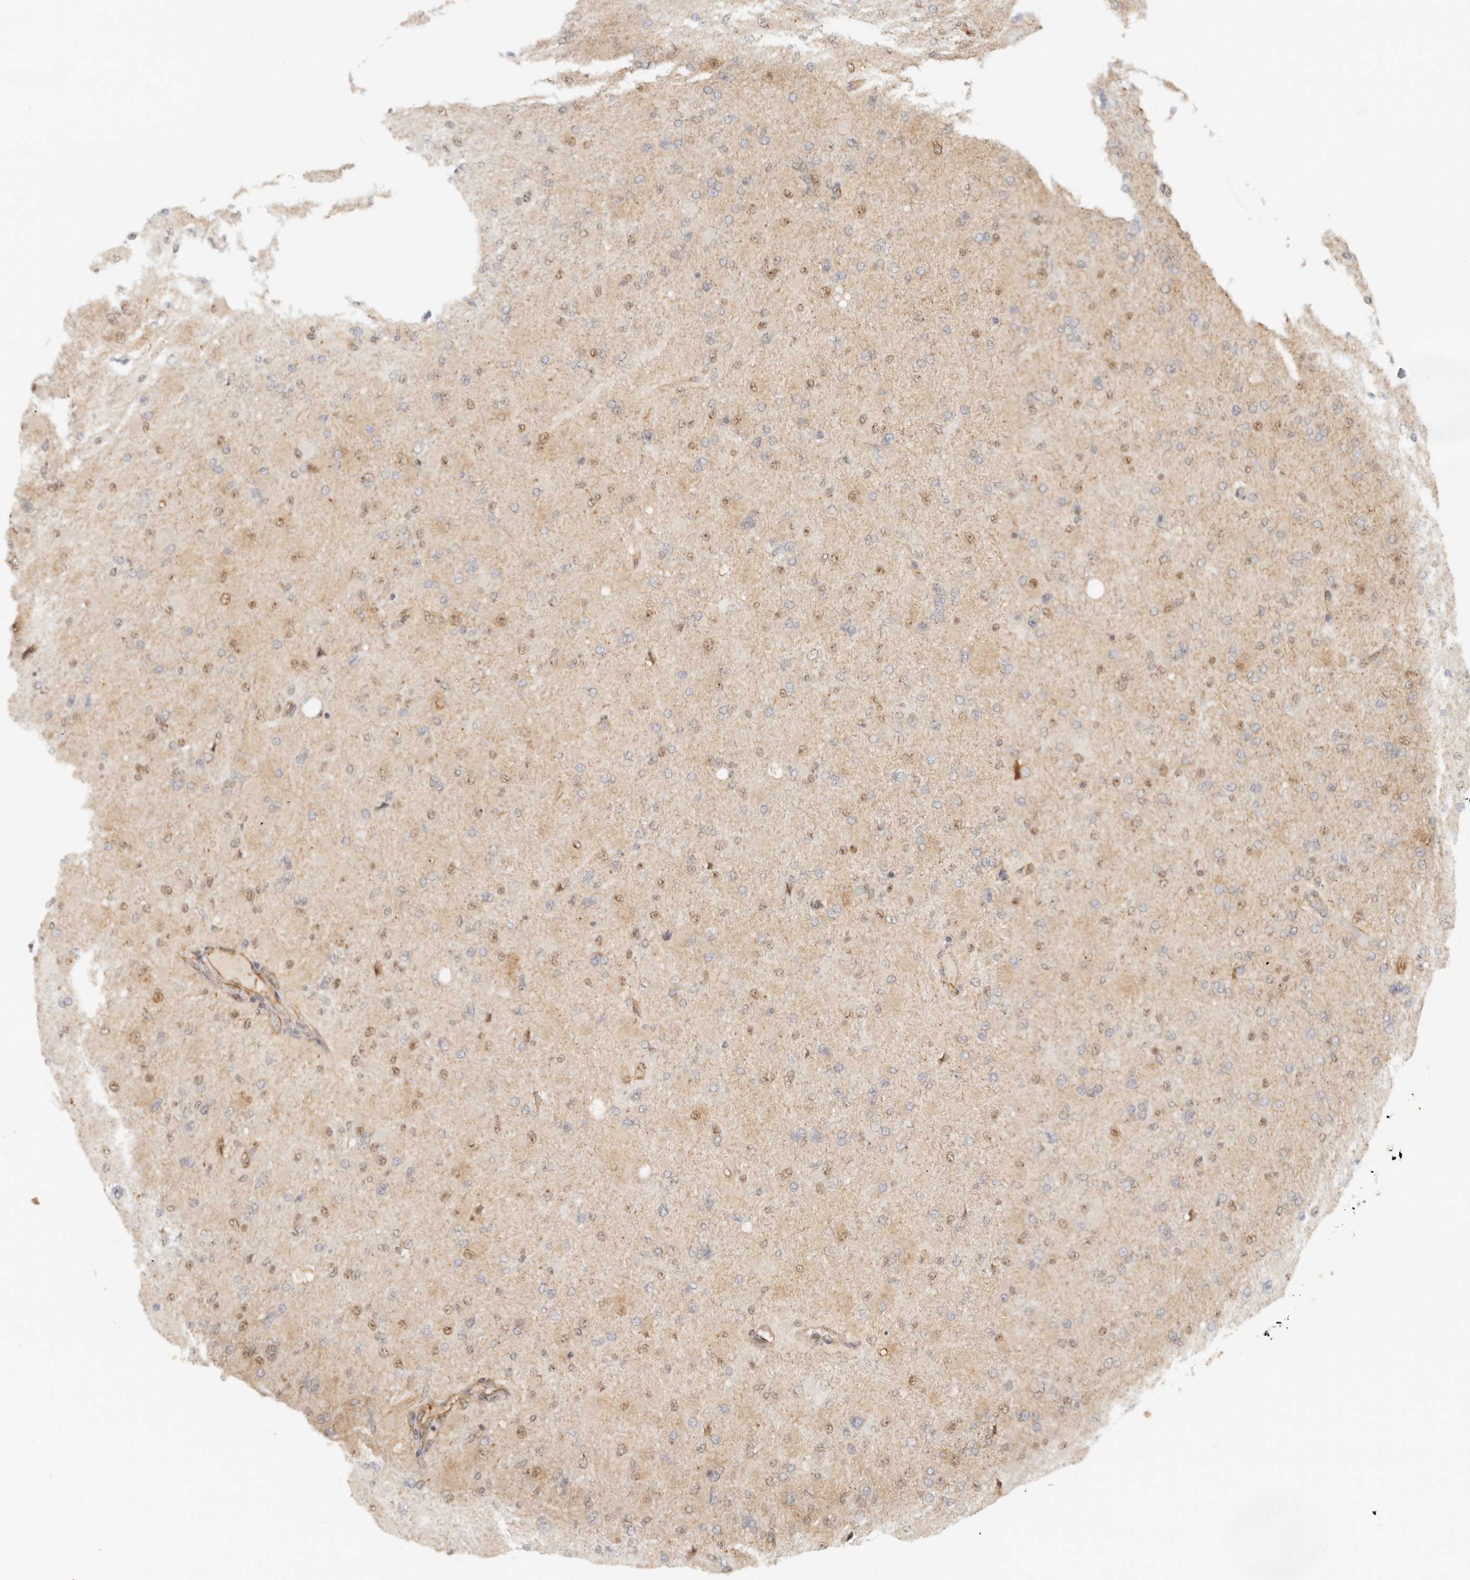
{"staining": {"intensity": "moderate", "quantity": "25%-75%", "location": "nuclear"}, "tissue": "glioma", "cell_type": "Tumor cells", "image_type": "cancer", "snomed": [{"axis": "morphology", "description": "Glioma, malignant, High grade"}, {"axis": "topography", "description": "Cerebral cortex"}], "caption": "A medium amount of moderate nuclear positivity is present in approximately 25%-75% of tumor cells in high-grade glioma (malignant) tissue.", "gene": "HEXD", "patient": {"sex": "female", "age": 36}}